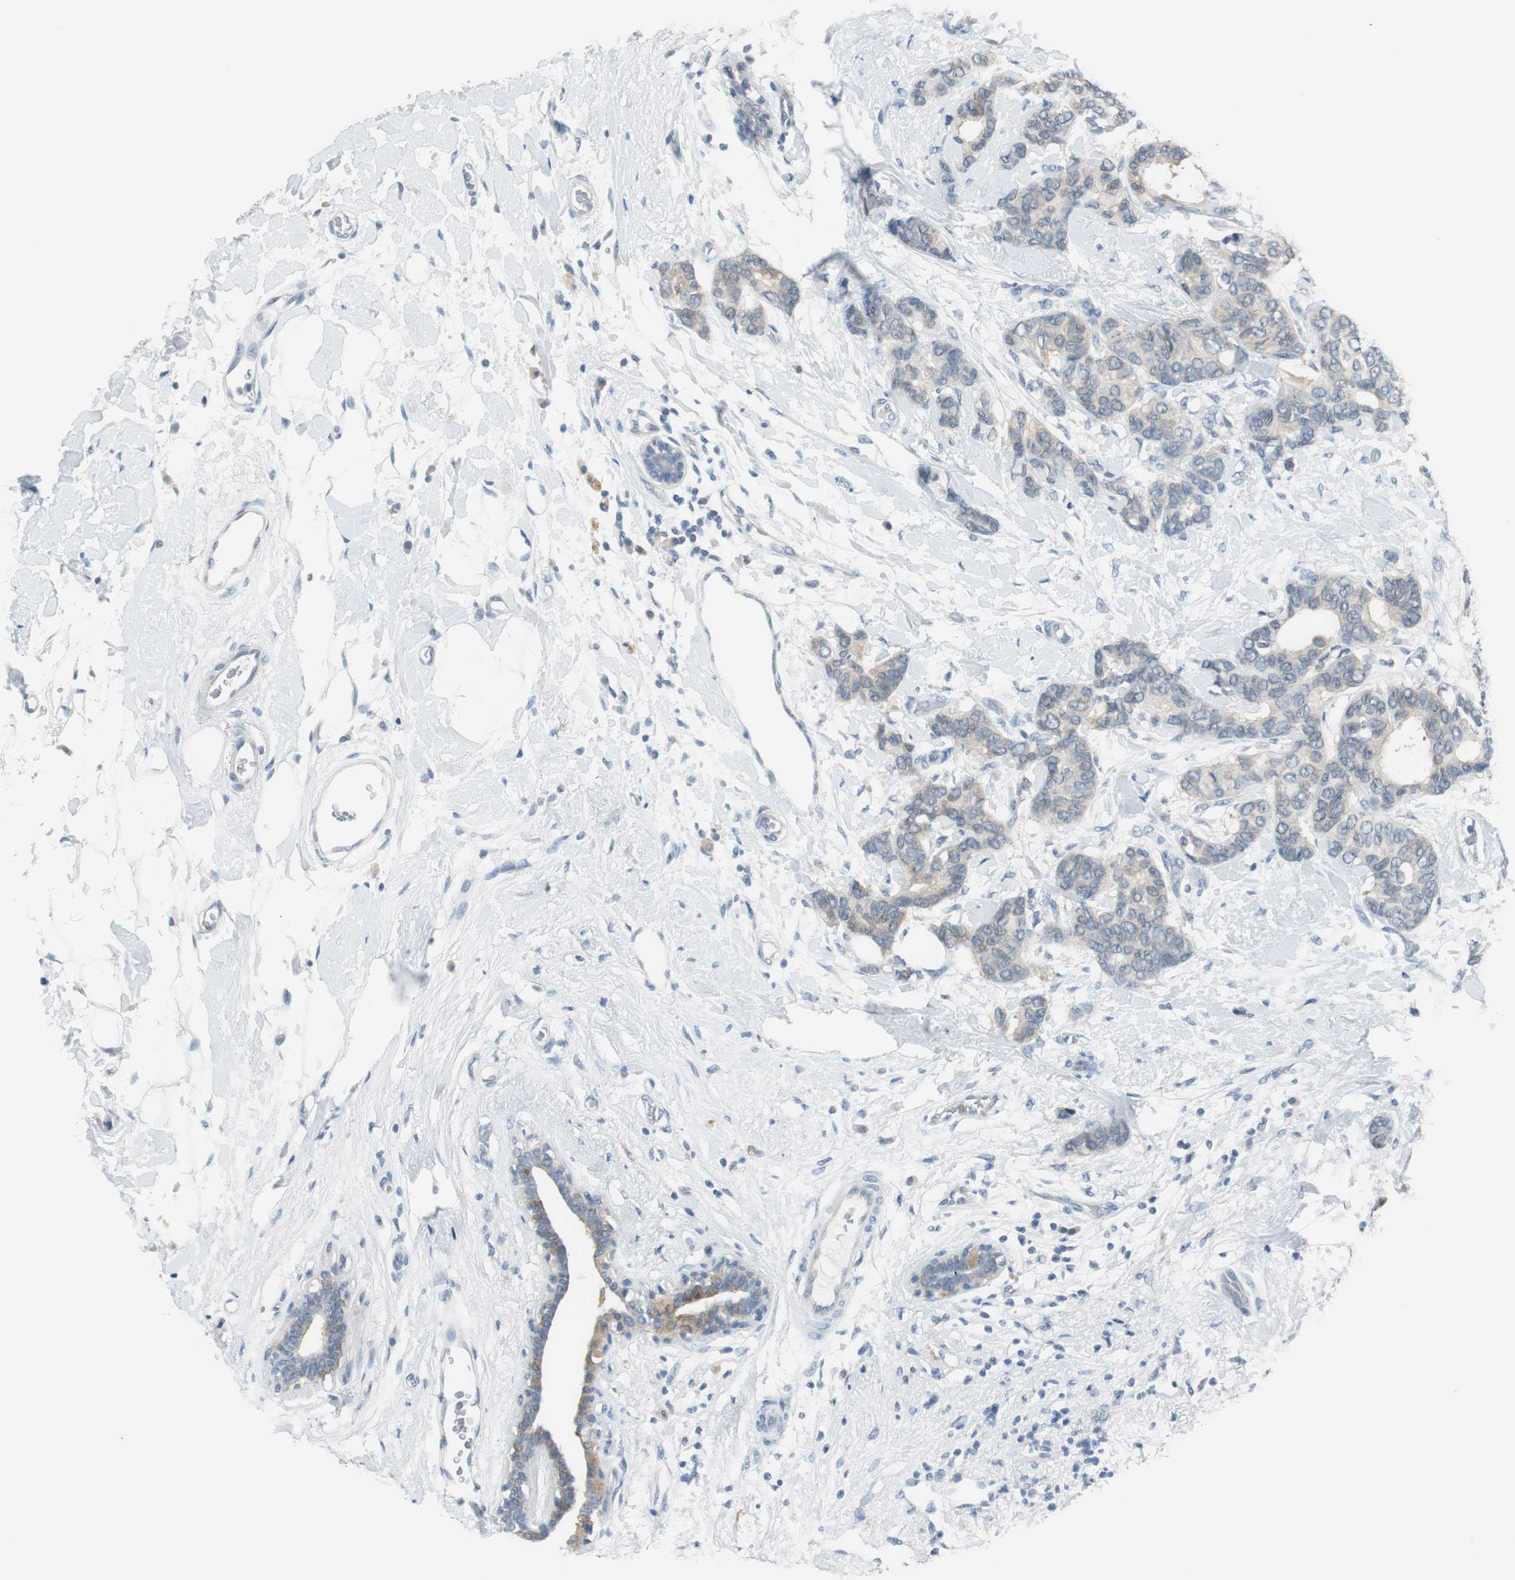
{"staining": {"intensity": "weak", "quantity": "<25%", "location": "cytoplasmic/membranous"}, "tissue": "breast cancer", "cell_type": "Tumor cells", "image_type": "cancer", "snomed": [{"axis": "morphology", "description": "Duct carcinoma"}, {"axis": "topography", "description": "Breast"}], "caption": "Immunohistochemistry micrograph of breast intraductal carcinoma stained for a protein (brown), which exhibits no positivity in tumor cells.", "gene": "MSTO1", "patient": {"sex": "female", "age": 87}}